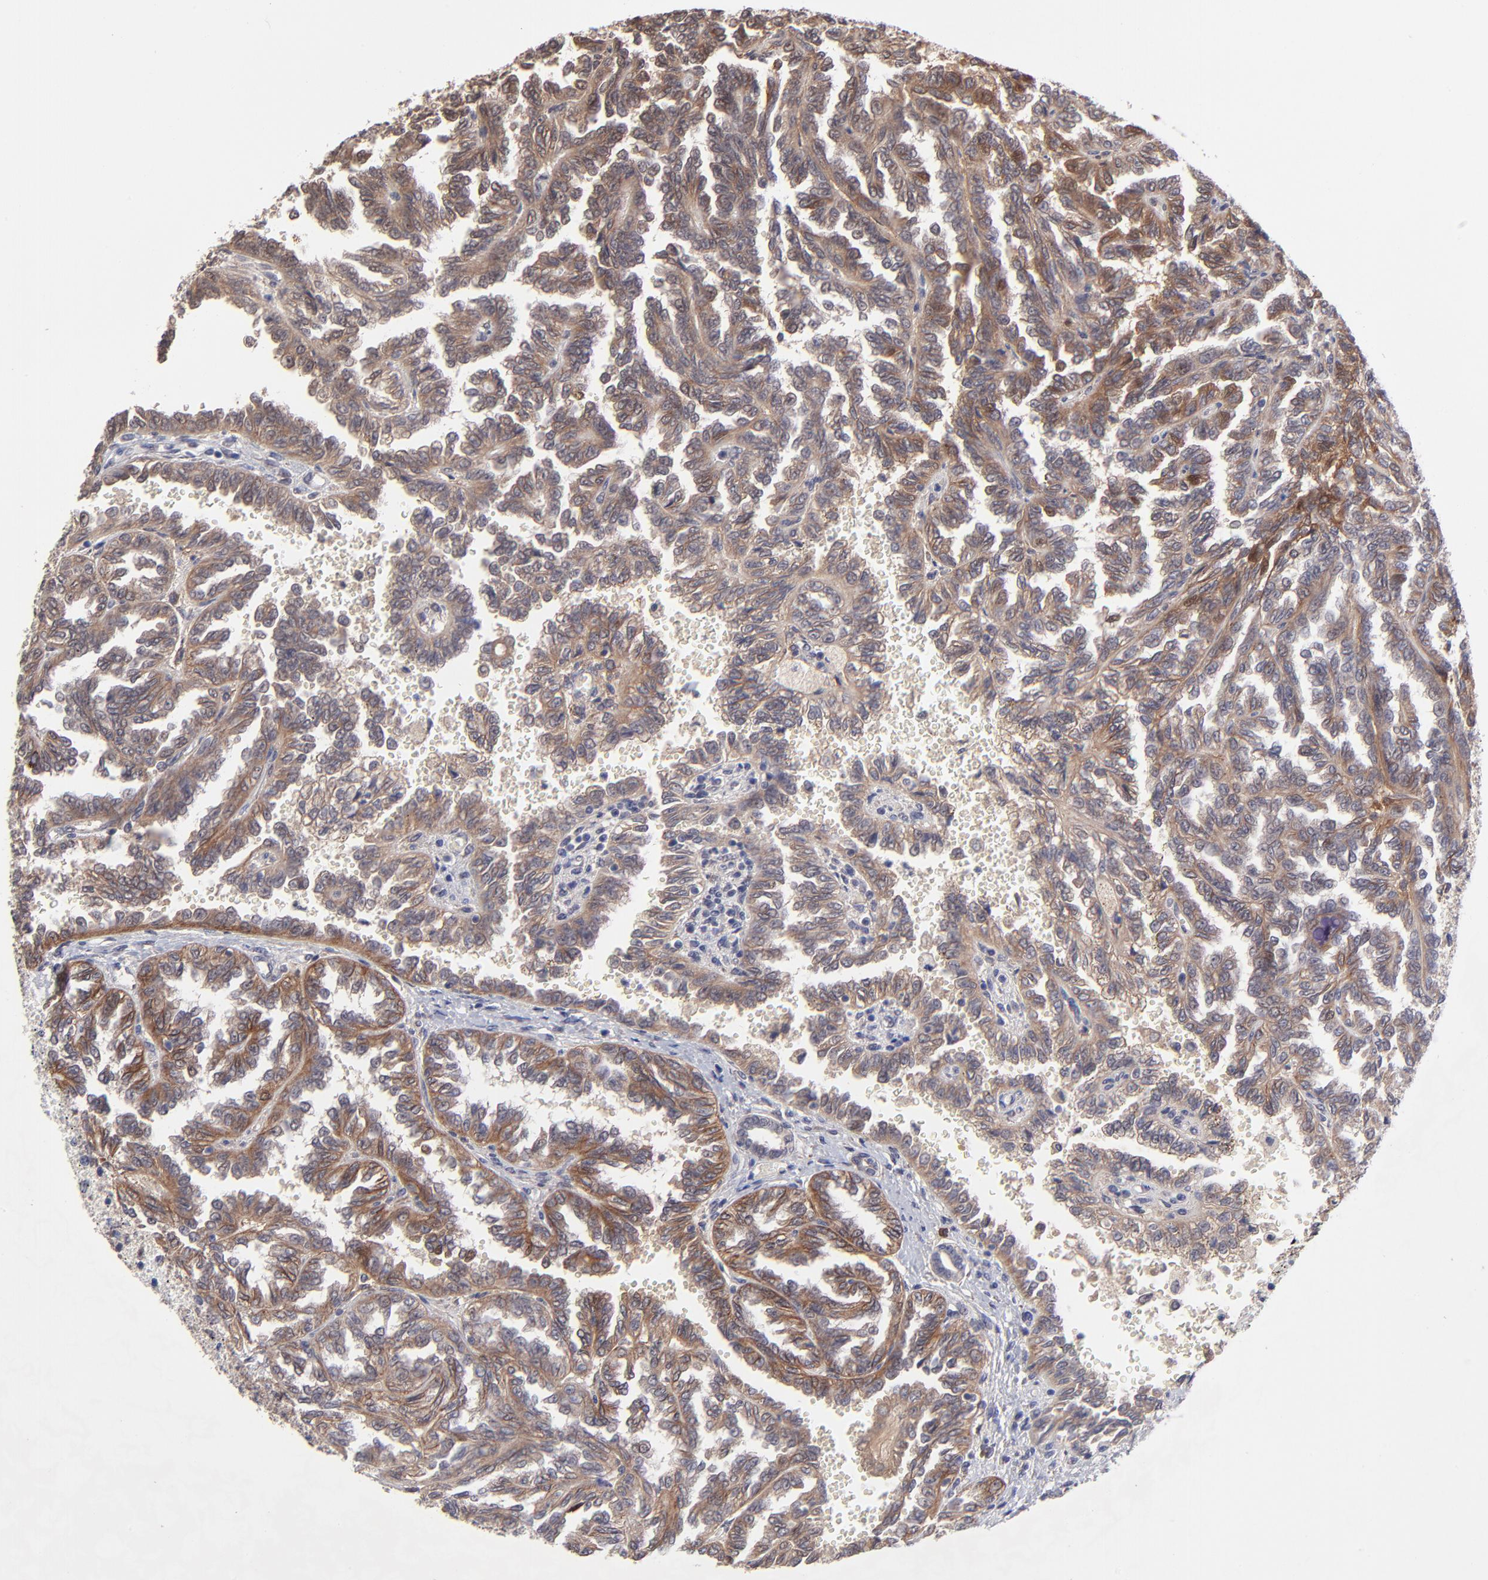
{"staining": {"intensity": "moderate", "quantity": ">75%", "location": "cytoplasmic/membranous"}, "tissue": "renal cancer", "cell_type": "Tumor cells", "image_type": "cancer", "snomed": [{"axis": "morphology", "description": "Inflammation, NOS"}, {"axis": "morphology", "description": "Adenocarcinoma, NOS"}, {"axis": "topography", "description": "Kidney"}], "caption": "Moderate cytoplasmic/membranous protein staining is present in about >75% of tumor cells in renal adenocarcinoma.", "gene": "CHL1", "patient": {"sex": "male", "age": 68}}